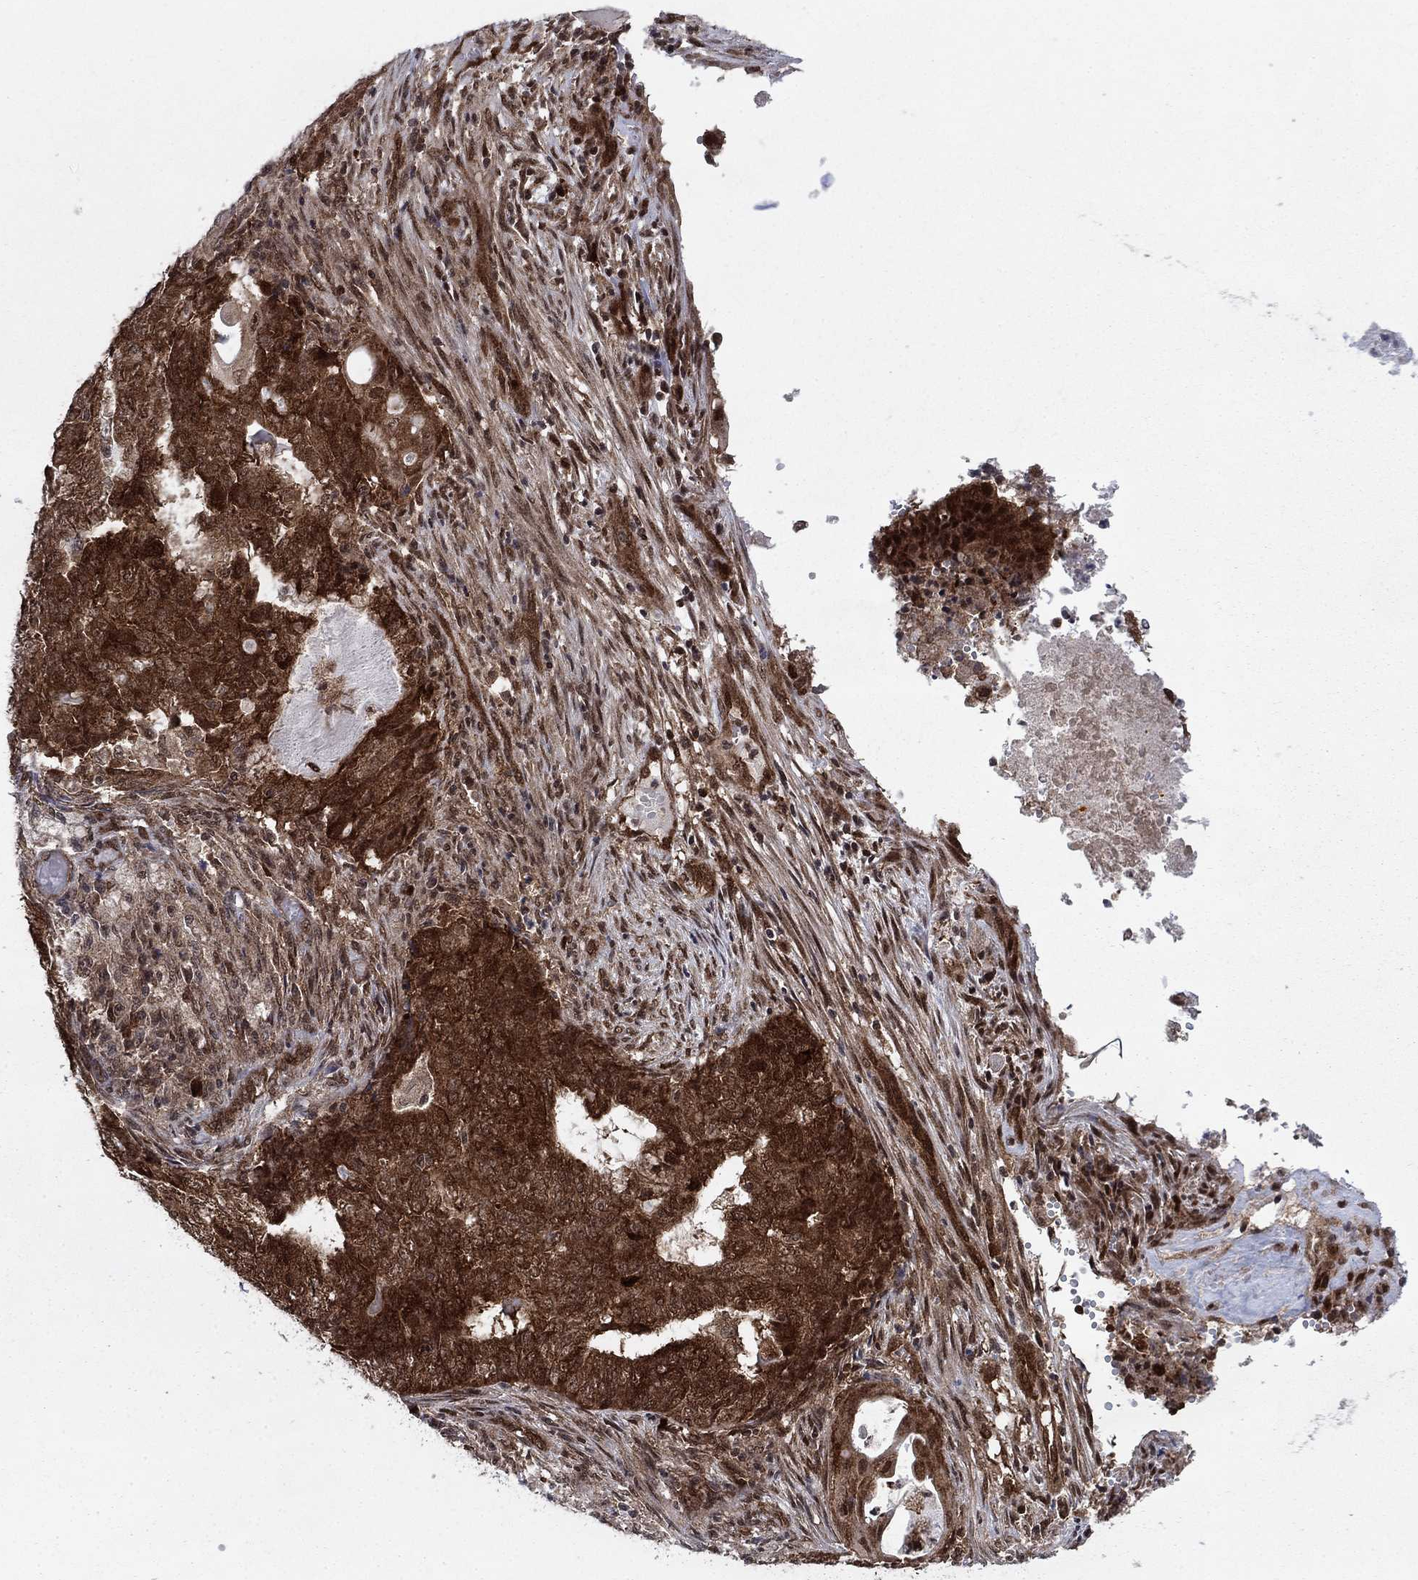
{"staining": {"intensity": "strong", "quantity": ">75%", "location": "cytoplasmic/membranous"}, "tissue": "endometrial cancer", "cell_type": "Tumor cells", "image_type": "cancer", "snomed": [{"axis": "morphology", "description": "Adenocarcinoma, NOS"}, {"axis": "topography", "description": "Endometrium"}], "caption": "Human adenocarcinoma (endometrial) stained for a protein (brown) exhibits strong cytoplasmic/membranous positive staining in about >75% of tumor cells.", "gene": "DNAJA1", "patient": {"sex": "female", "age": 62}}